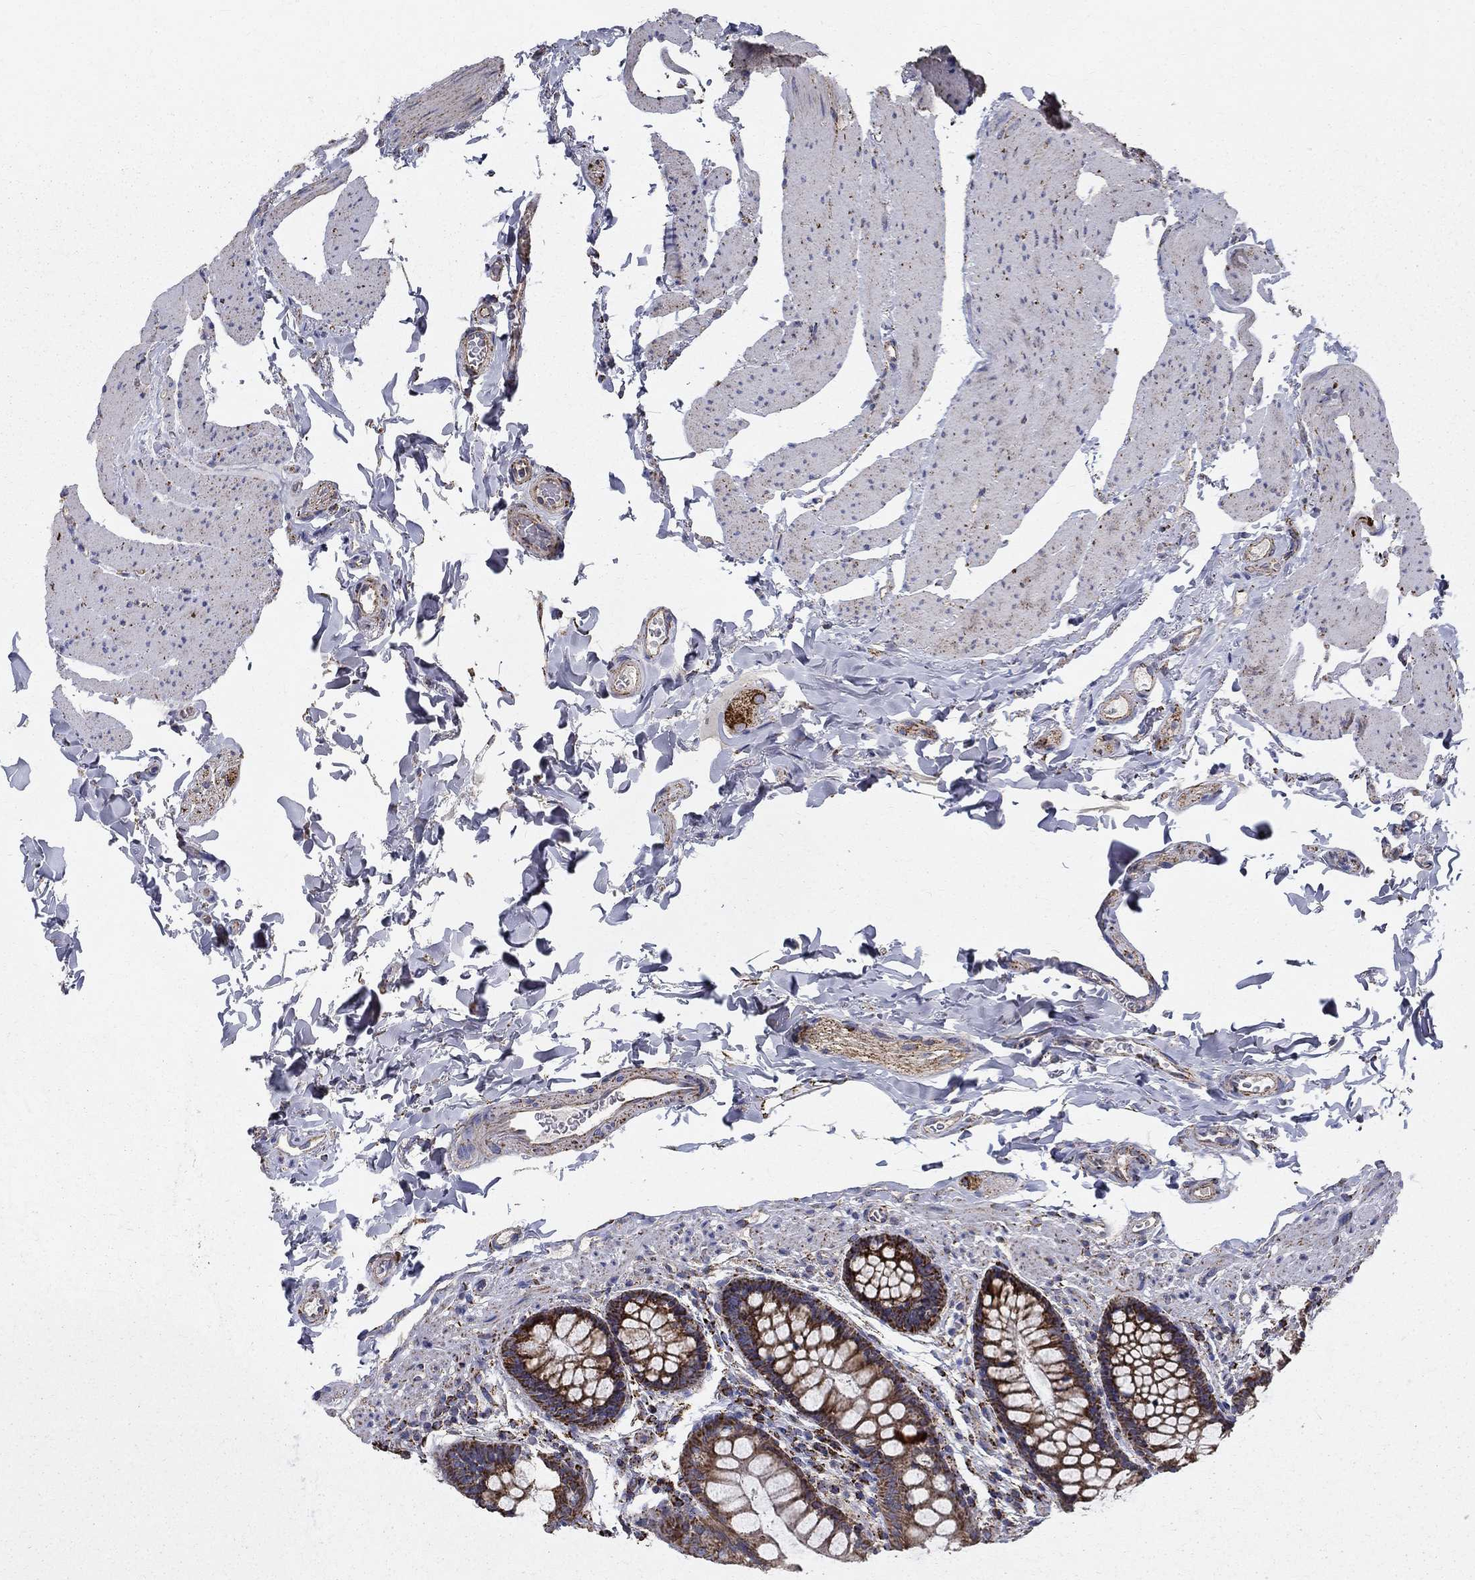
{"staining": {"intensity": "moderate", "quantity": ">75%", "location": "cytoplasmic/membranous"}, "tissue": "colon", "cell_type": "Endothelial cells", "image_type": "normal", "snomed": [{"axis": "morphology", "description": "Normal tissue, NOS"}, {"axis": "topography", "description": "Colon"}], "caption": "Immunohistochemical staining of unremarkable human colon displays medium levels of moderate cytoplasmic/membranous positivity in about >75% of endothelial cells. Nuclei are stained in blue.", "gene": "GCSH", "patient": {"sex": "female", "age": 86}}